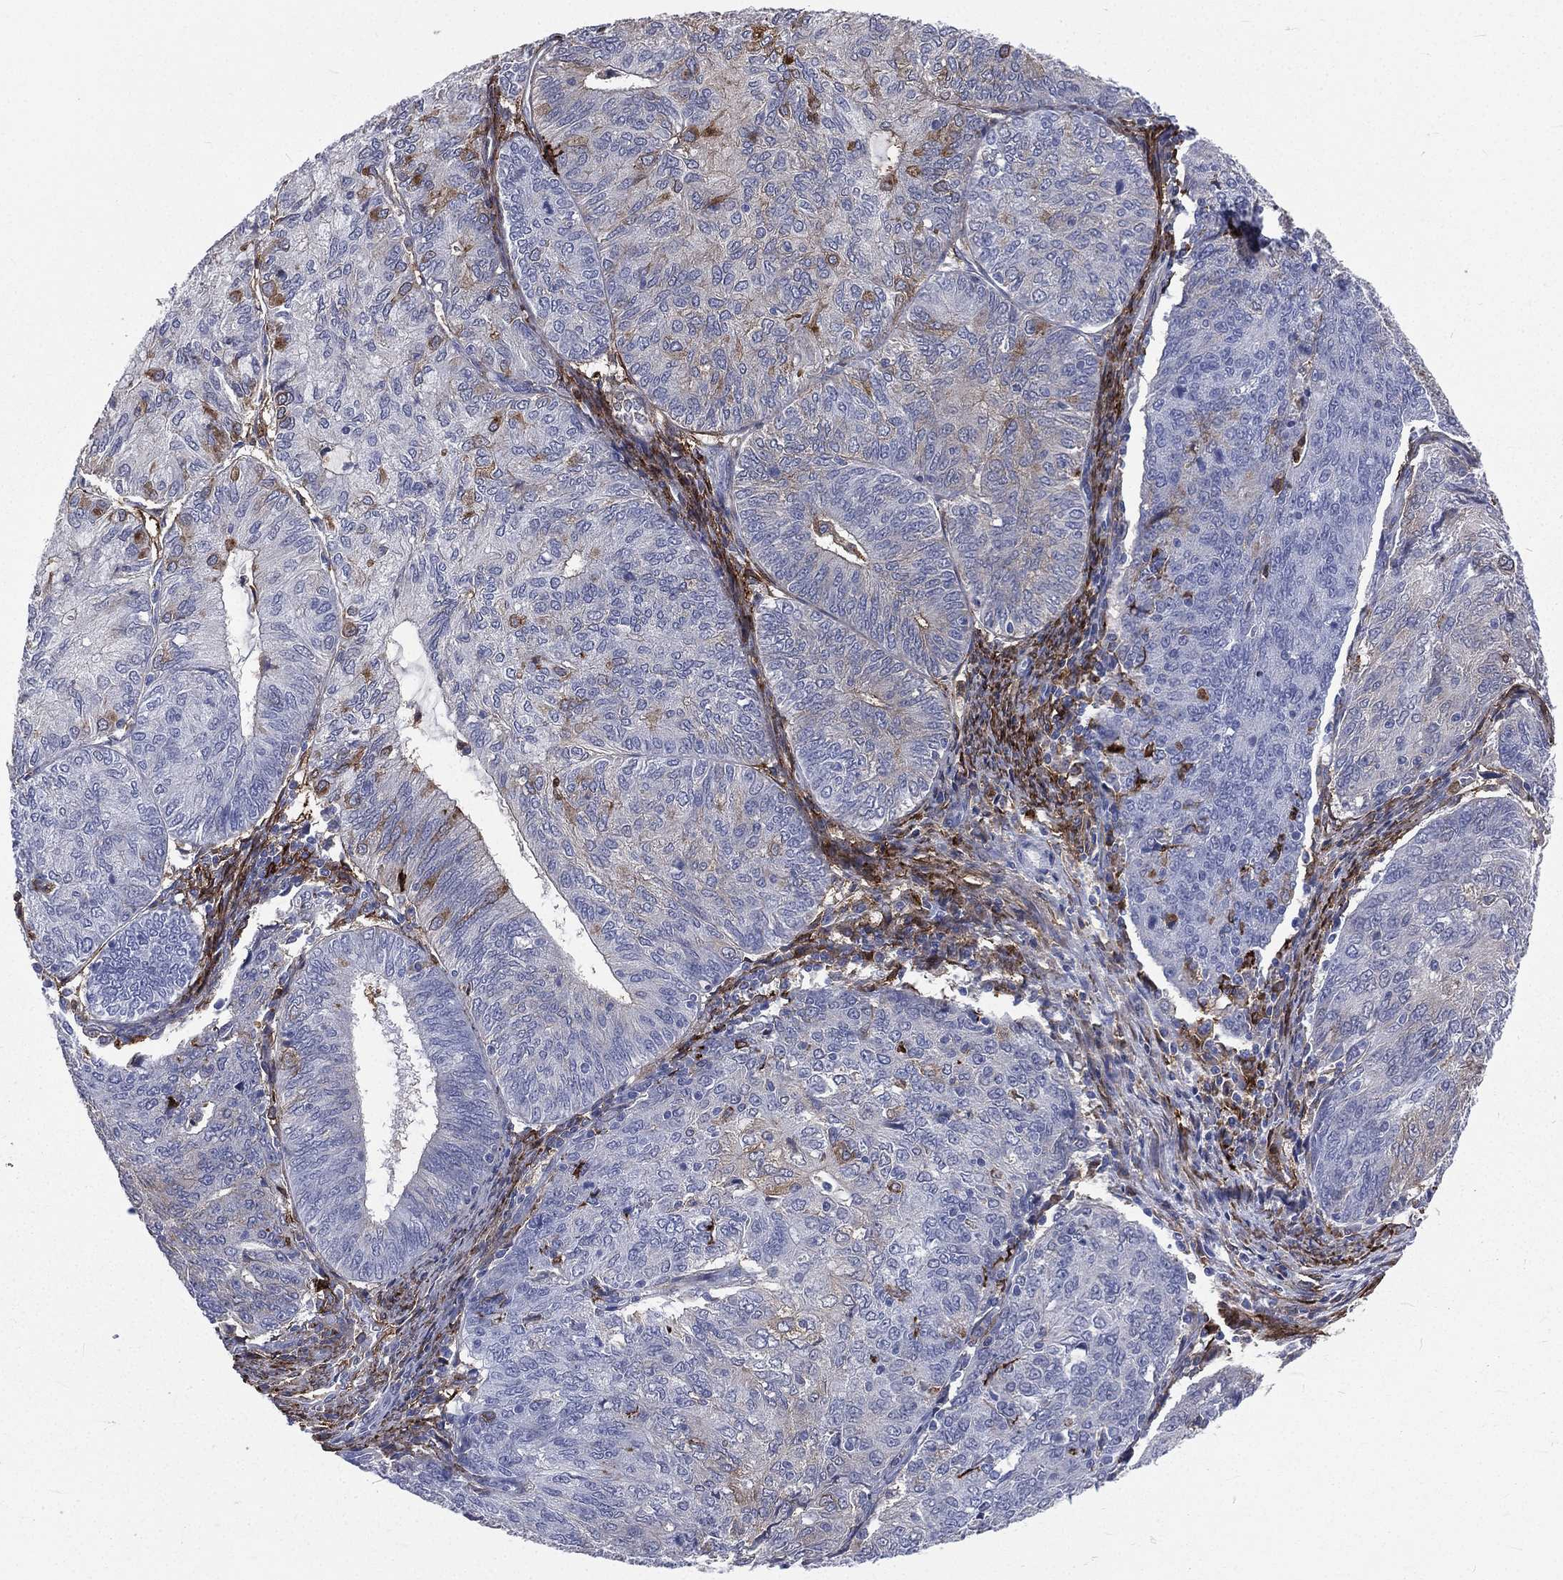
{"staining": {"intensity": "weak", "quantity": "<25%", "location": "cytoplasmic/membranous"}, "tissue": "endometrial cancer", "cell_type": "Tumor cells", "image_type": "cancer", "snomed": [{"axis": "morphology", "description": "Adenocarcinoma, NOS"}, {"axis": "topography", "description": "Endometrium"}], "caption": "A high-resolution micrograph shows IHC staining of endometrial adenocarcinoma, which displays no significant staining in tumor cells. (DAB immunohistochemistry, high magnification).", "gene": "BASP1", "patient": {"sex": "female", "age": 82}}